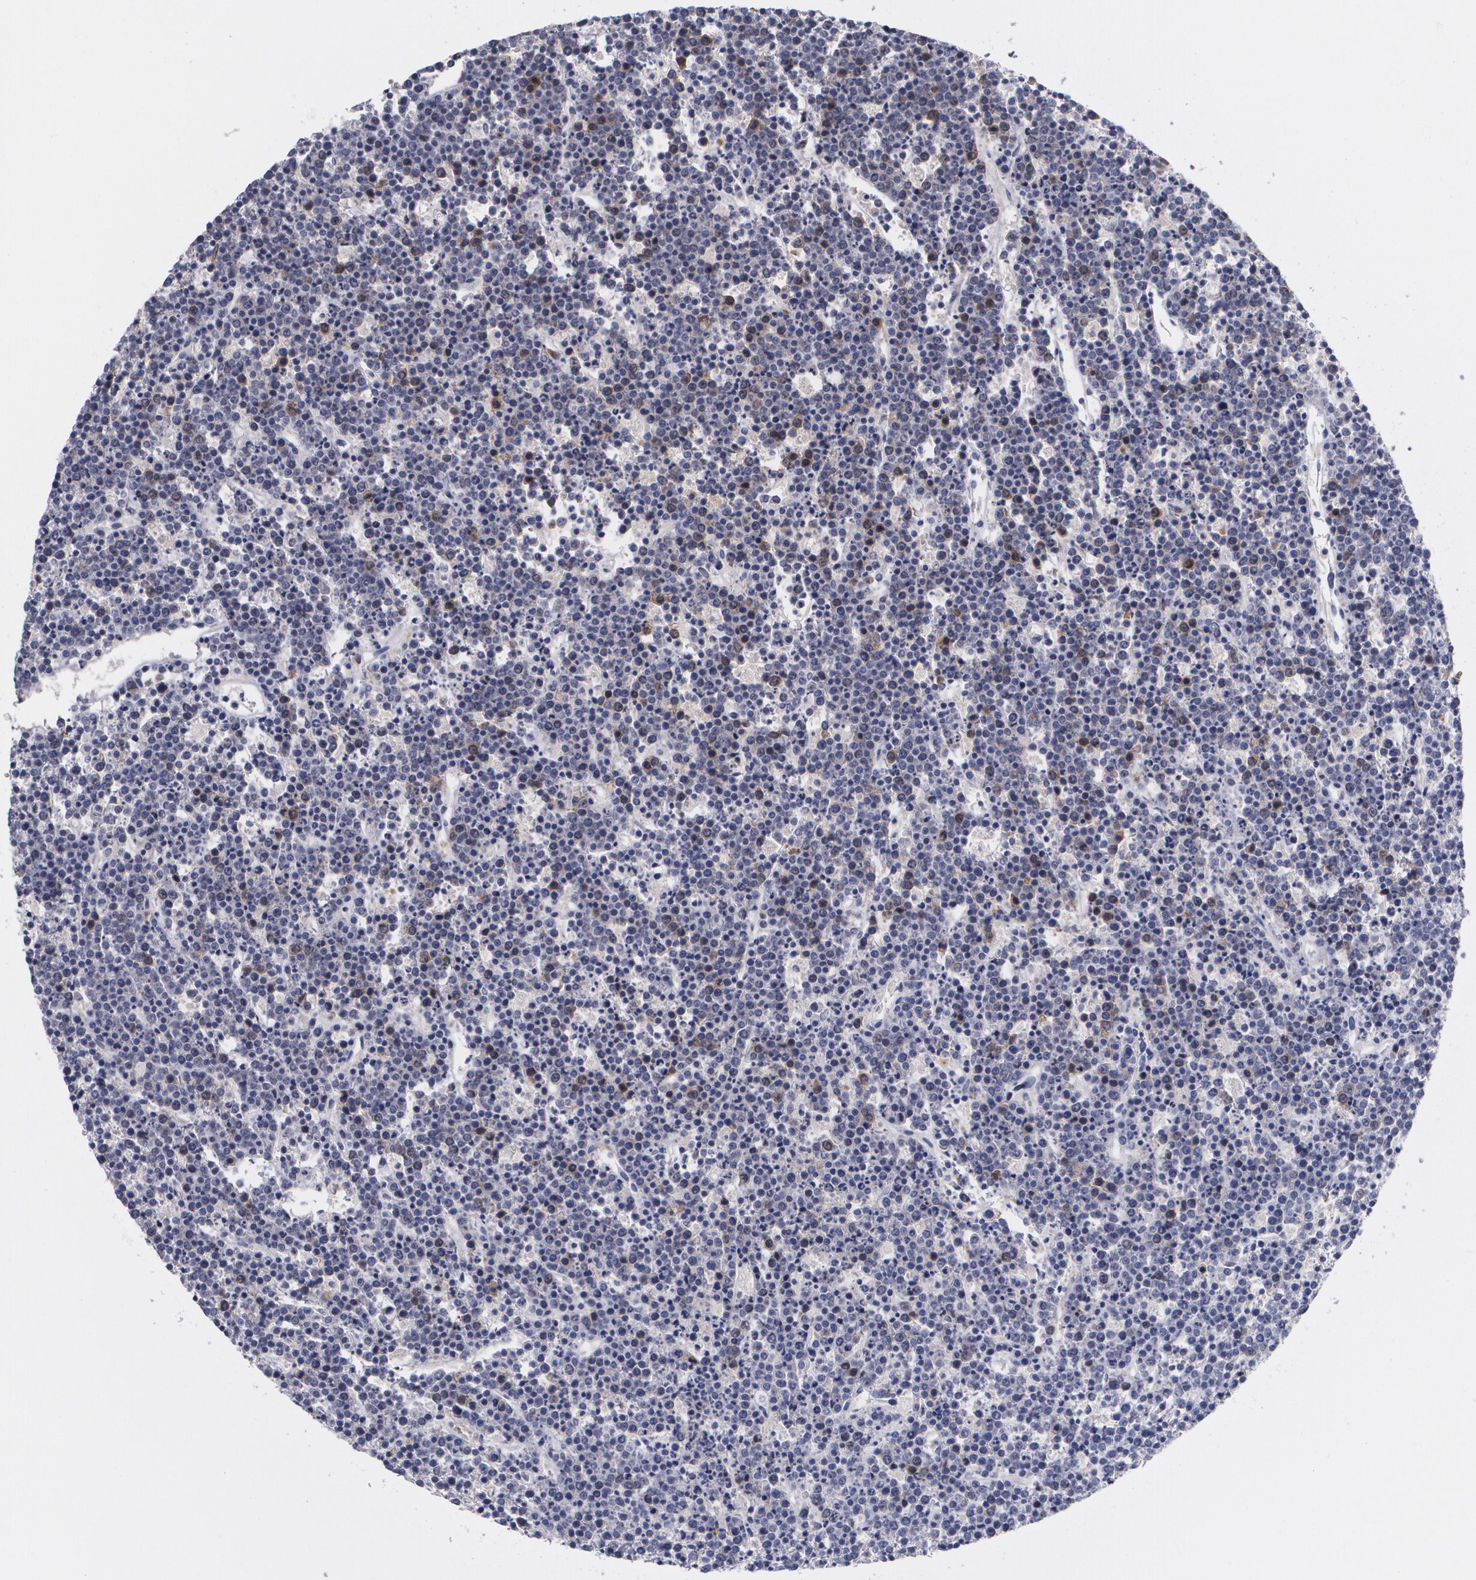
{"staining": {"intensity": "moderate", "quantity": "<25%", "location": "cytoplasmic/membranous"}, "tissue": "lymphoma", "cell_type": "Tumor cells", "image_type": "cancer", "snomed": [{"axis": "morphology", "description": "Malignant lymphoma, non-Hodgkin's type, High grade"}, {"axis": "topography", "description": "Ovary"}], "caption": "Protein expression analysis of human high-grade malignant lymphoma, non-Hodgkin's type reveals moderate cytoplasmic/membranous expression in approximately <25% of tumor cells. (DAB (3,3'-diaminobenzidine) IHC with brightfield microscopy, high magnification).", "gene": "HMMR", "patient": {"sex": "female", "age": 56}}